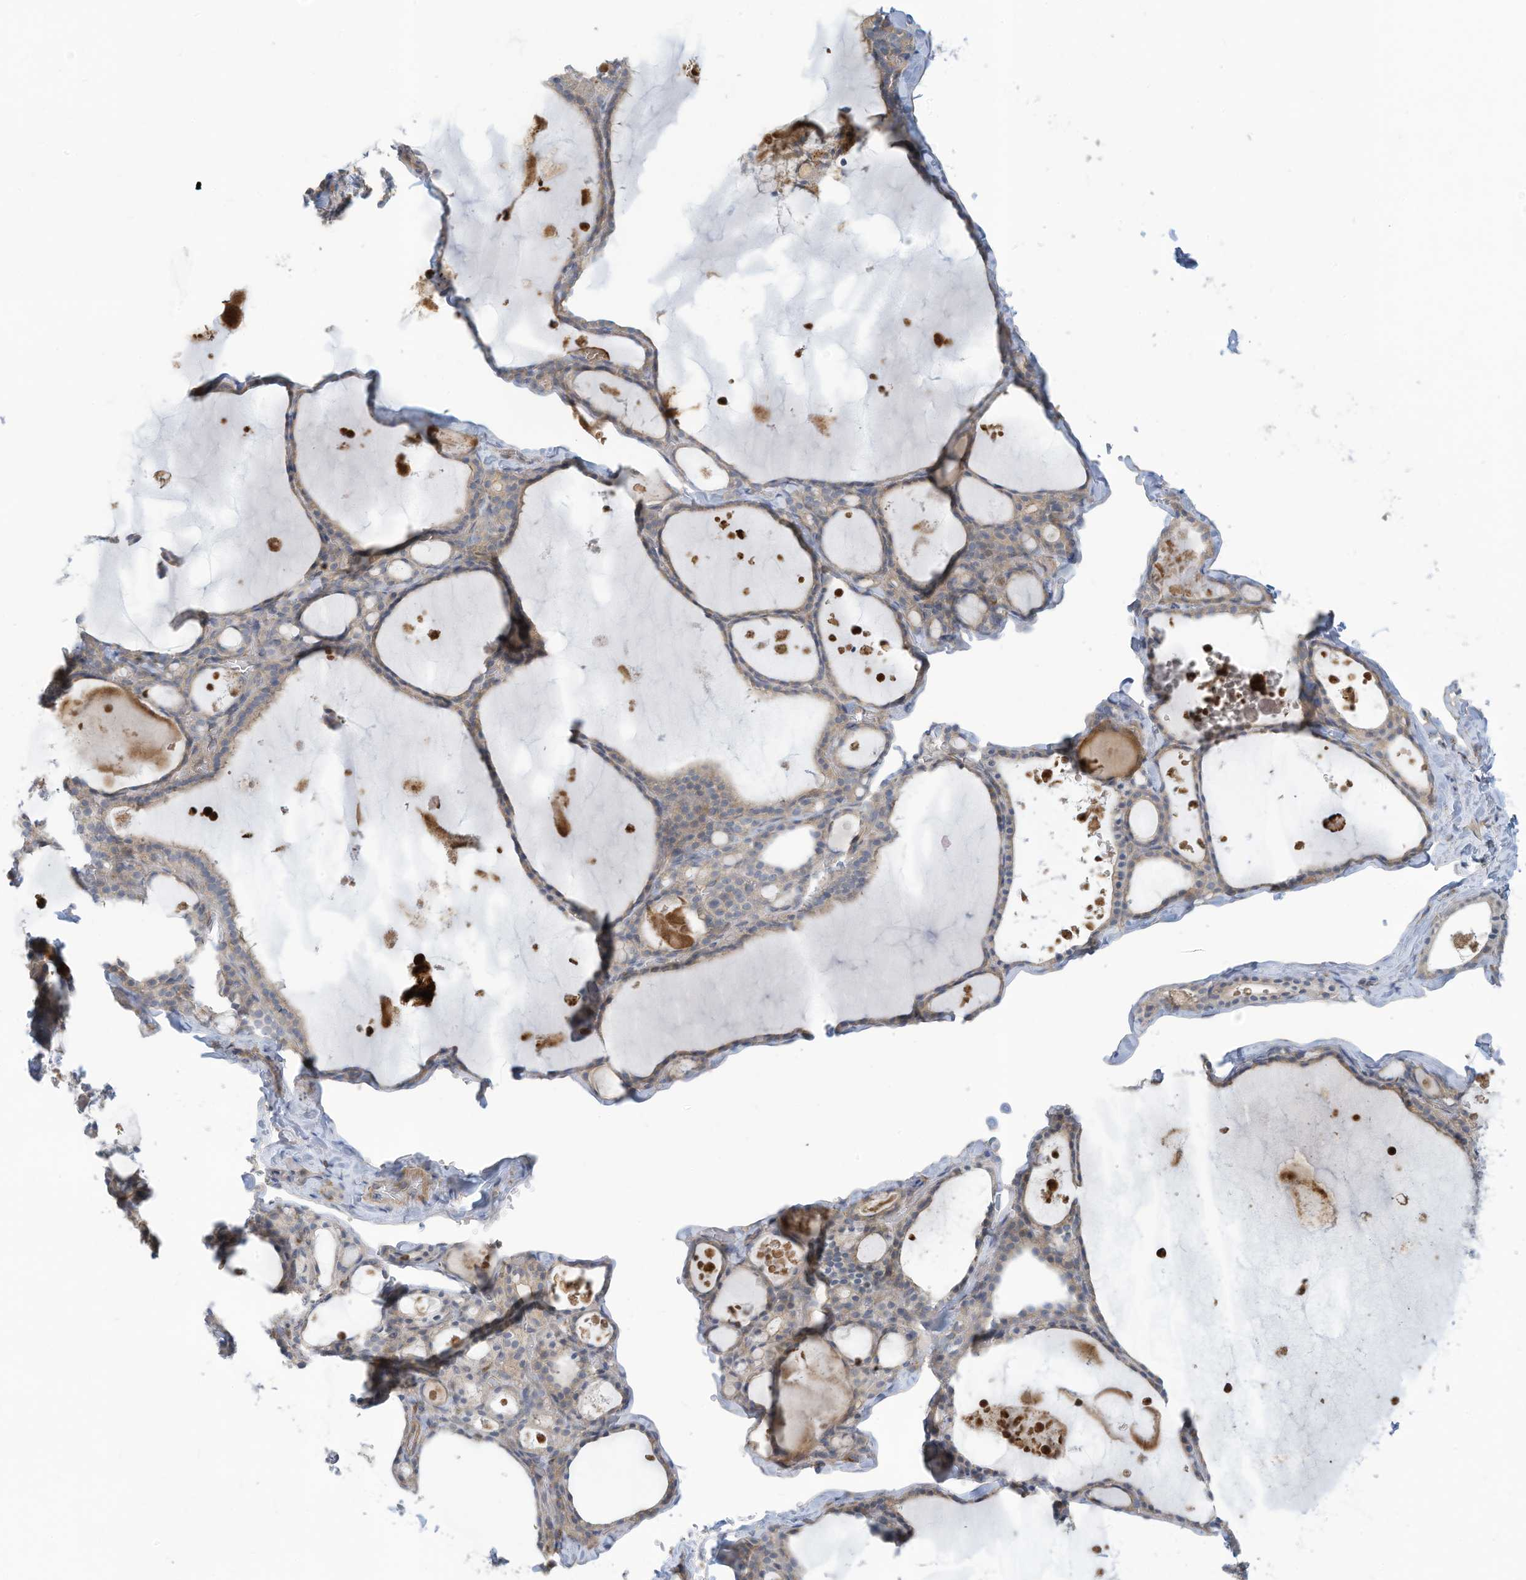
{"staining": {"intensity": "weak", "quantity": "25%-75%", "location": "cytoplasmic/membranous"}, "tissue": "thyroid gland", "cell_type": "Glandular cells", "image_type": "normal", "snomed": [{"axis": "morphology", "description": "Normal tissue, NOS"}, {"axis": "topography", "description": "Thyroid gland"}], "caption": "Glandular cells reveal weak cytoplasmic/membranous positivity in approximately 25%-75% of cells in benign thyroid gland. (DAB IHC with brightfield microscopy, high magnification).", "gene": "ADAT2", "patient": {"sex": "male", "age": 56}}